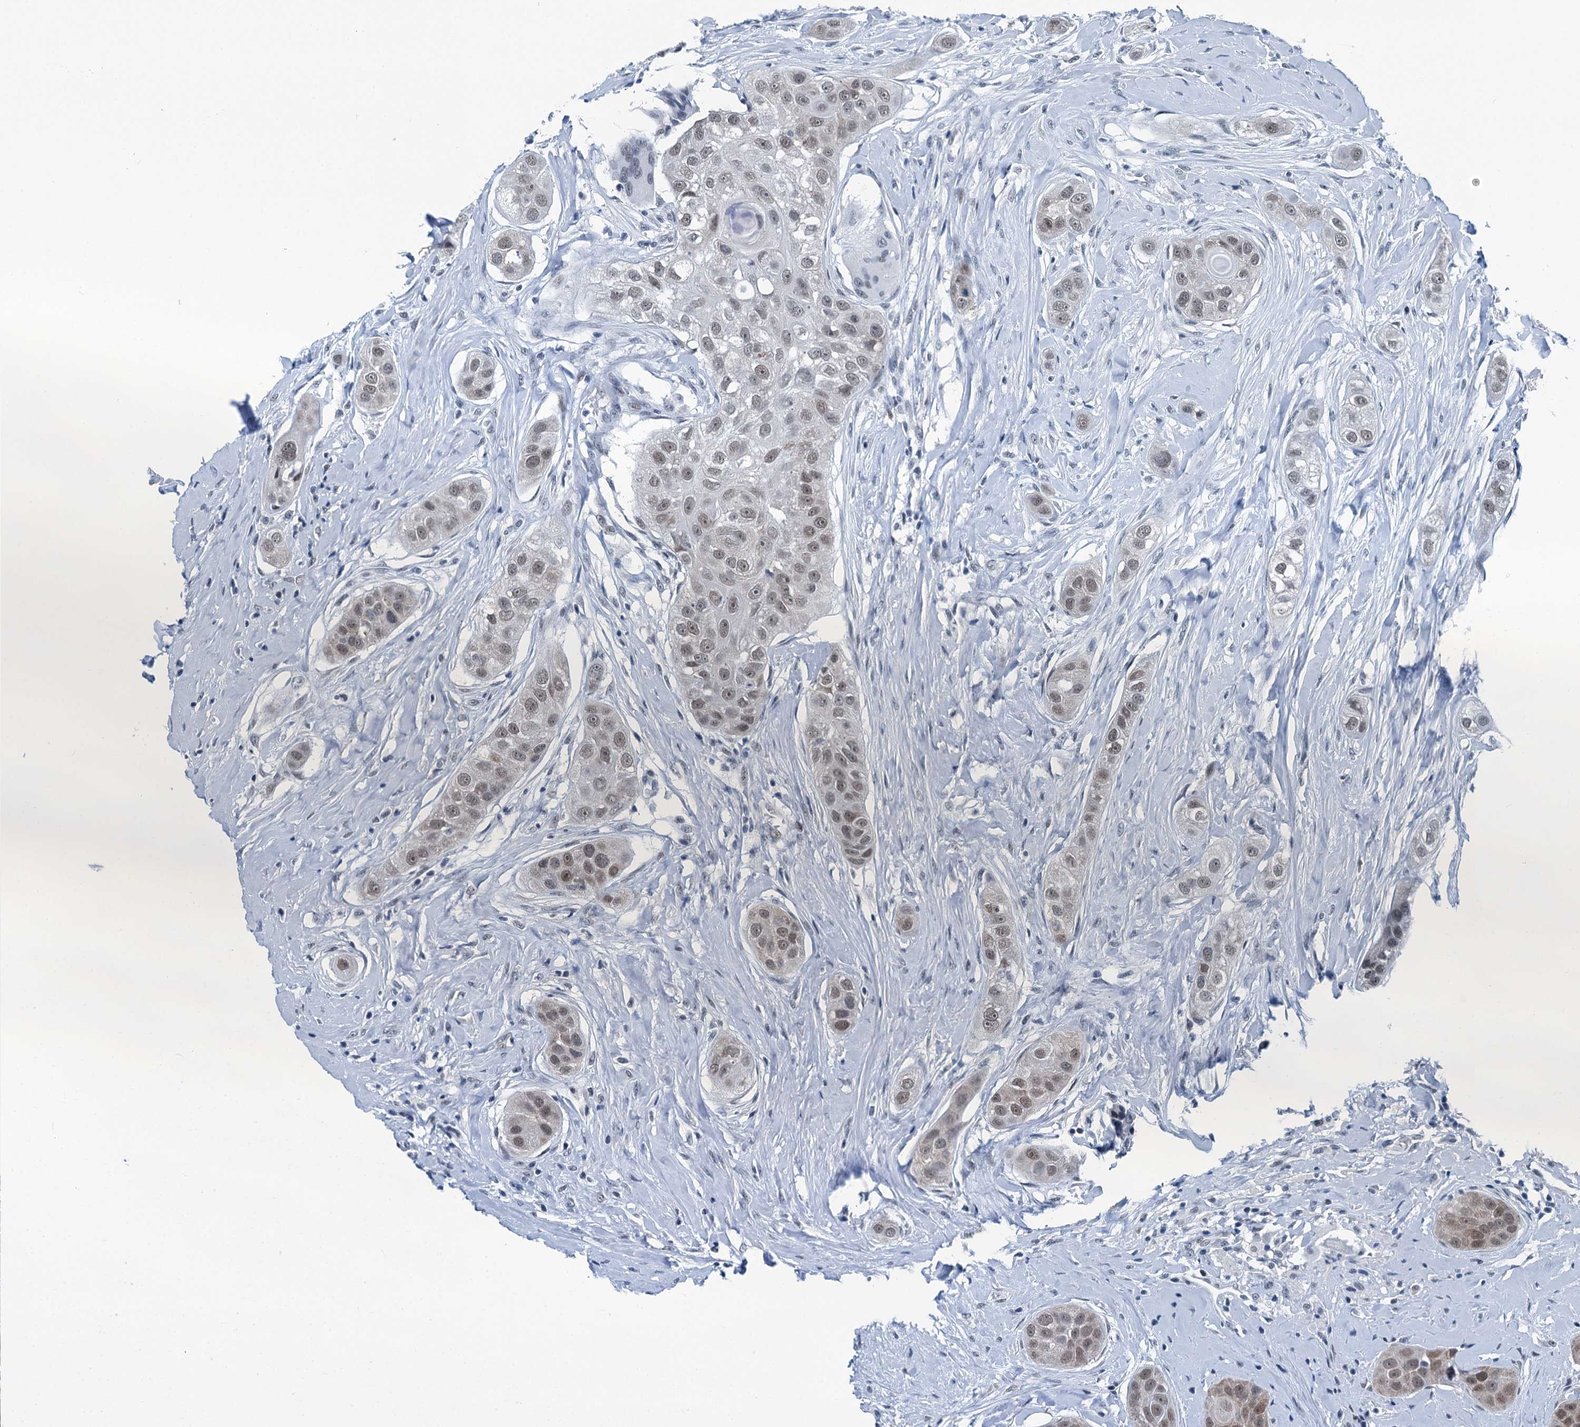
{"staining": {"intensity": "weak", "quantity": "25%-75%", "location": "nuclear"}, "tissue": "head and neck cancer", "cell_type": "Tumor cells", "image_type": "cancer", "snomed": [{"axis": "morphology", "description": "Normal tissue, NOS"}, {"axis": "morphology", "description": "Squamous cell carcinoma, NOS"}, {"axis": "topography", "description": "Skeletal muscle"}, {"axis": "topography", "description": "Head-Neck"}], "caption": "DAB (3,3'-diaminobenzidine) immunohistochemical staining of head and neck squamous cell carcinoma displays weak nuclear protein staining in approximately 25%-75% of tumor cells.", "gene": "TRPT1", "patient": {"sex": "male", "age": 51}}